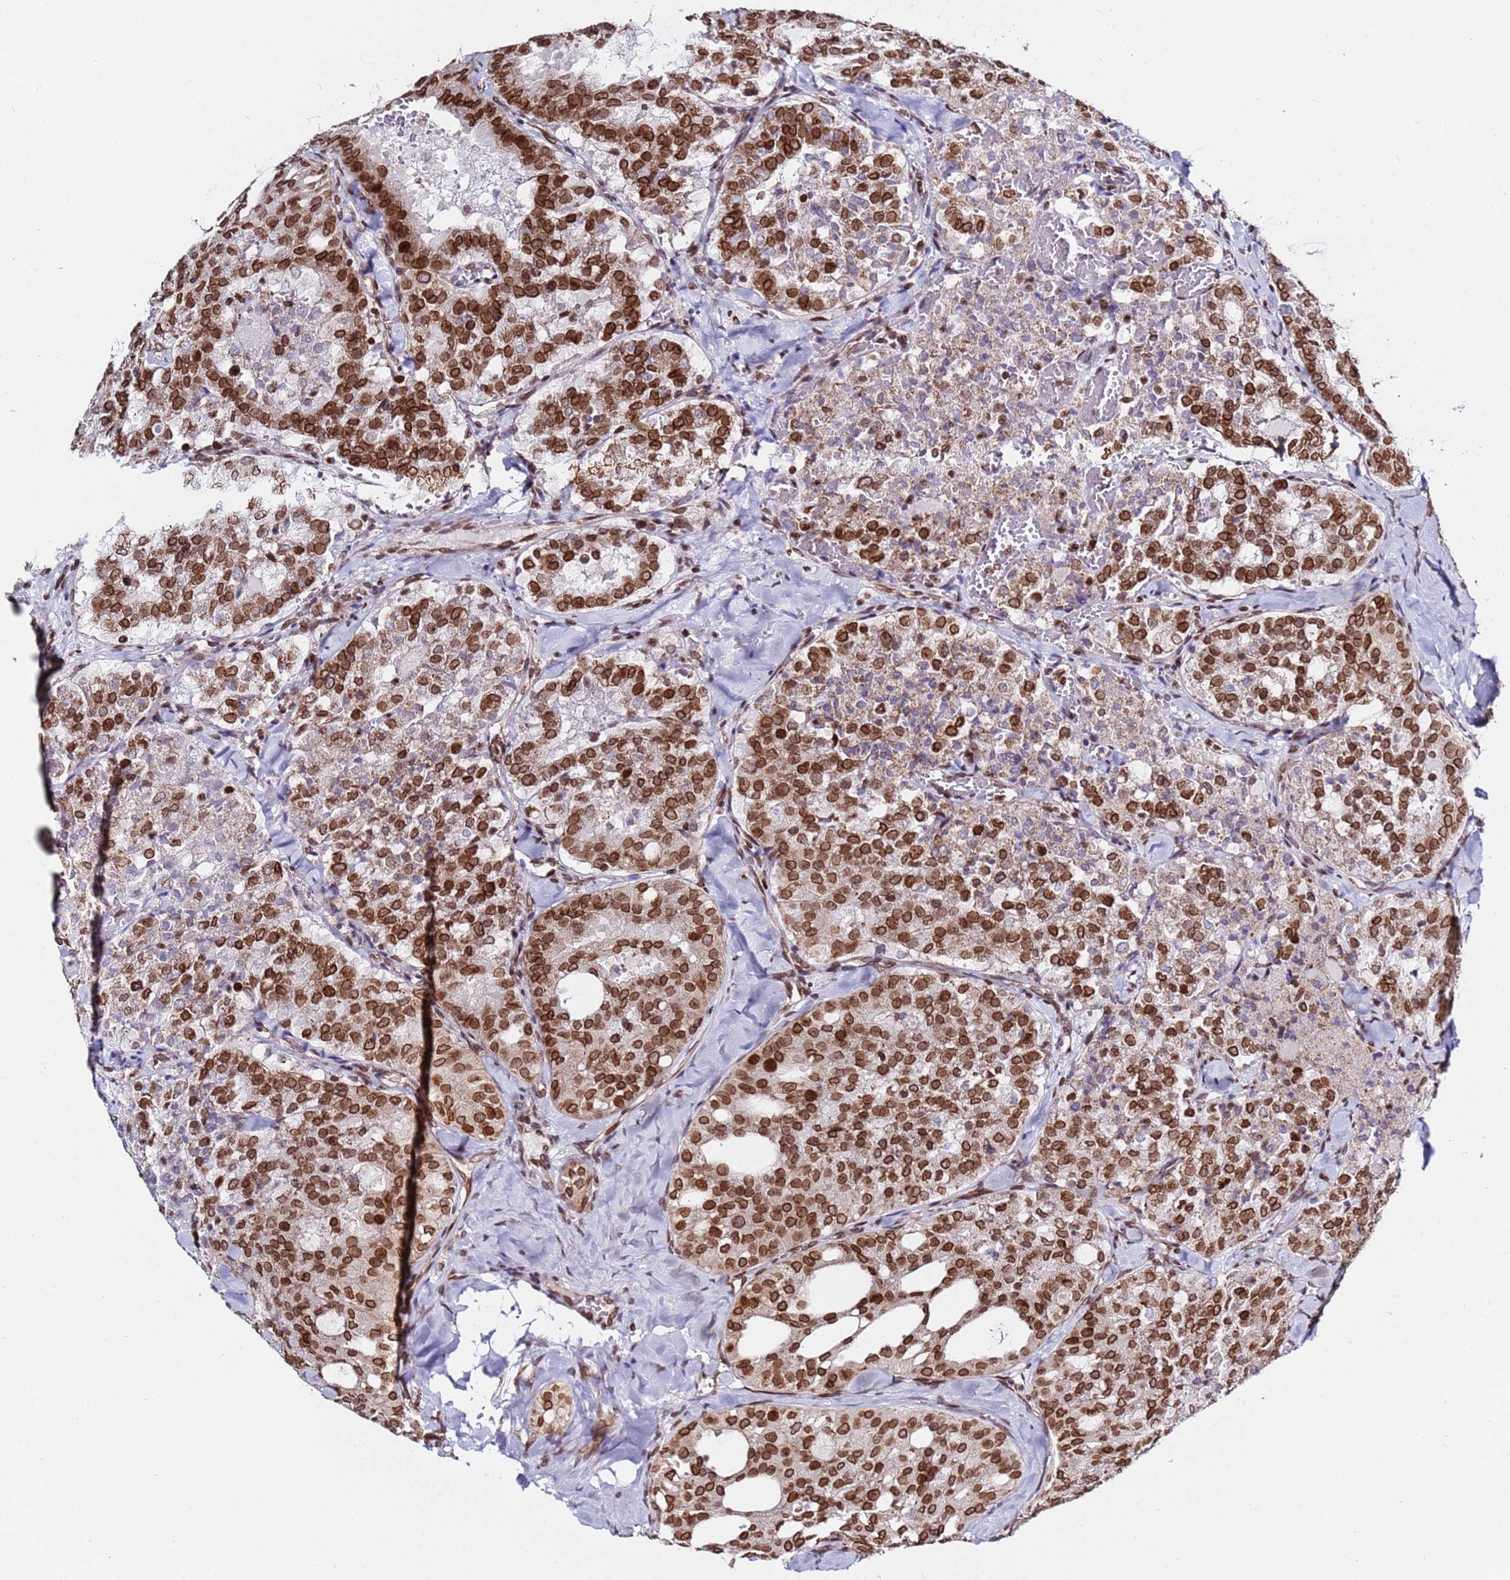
{"staining": {"intensity": "strong", "quantity": ">75%", "location": "cytoplasmic/membranous,nuclear"}, "tissue": "thyroid cancer", "cell_type": "Tumor cells", "image_type": "cancer", "snomed": [{"axis": "morphology", "description": "Follicular adenoma carcinoma, NOS"}, {"axis": "topography", "description": "Thyroid gland"}], "caption": "DAB (3,3'-diaminobenzidine) immunohistochemical staining of human thyroid cancer (follicular adenoma carcinoma) displays strong cytoplasmic/membranous and nuclear protein staining in approximately >75% of tumor cells.", "gene": "TOR1AIP1", "patient": {"sex": "male", "age": 75}}